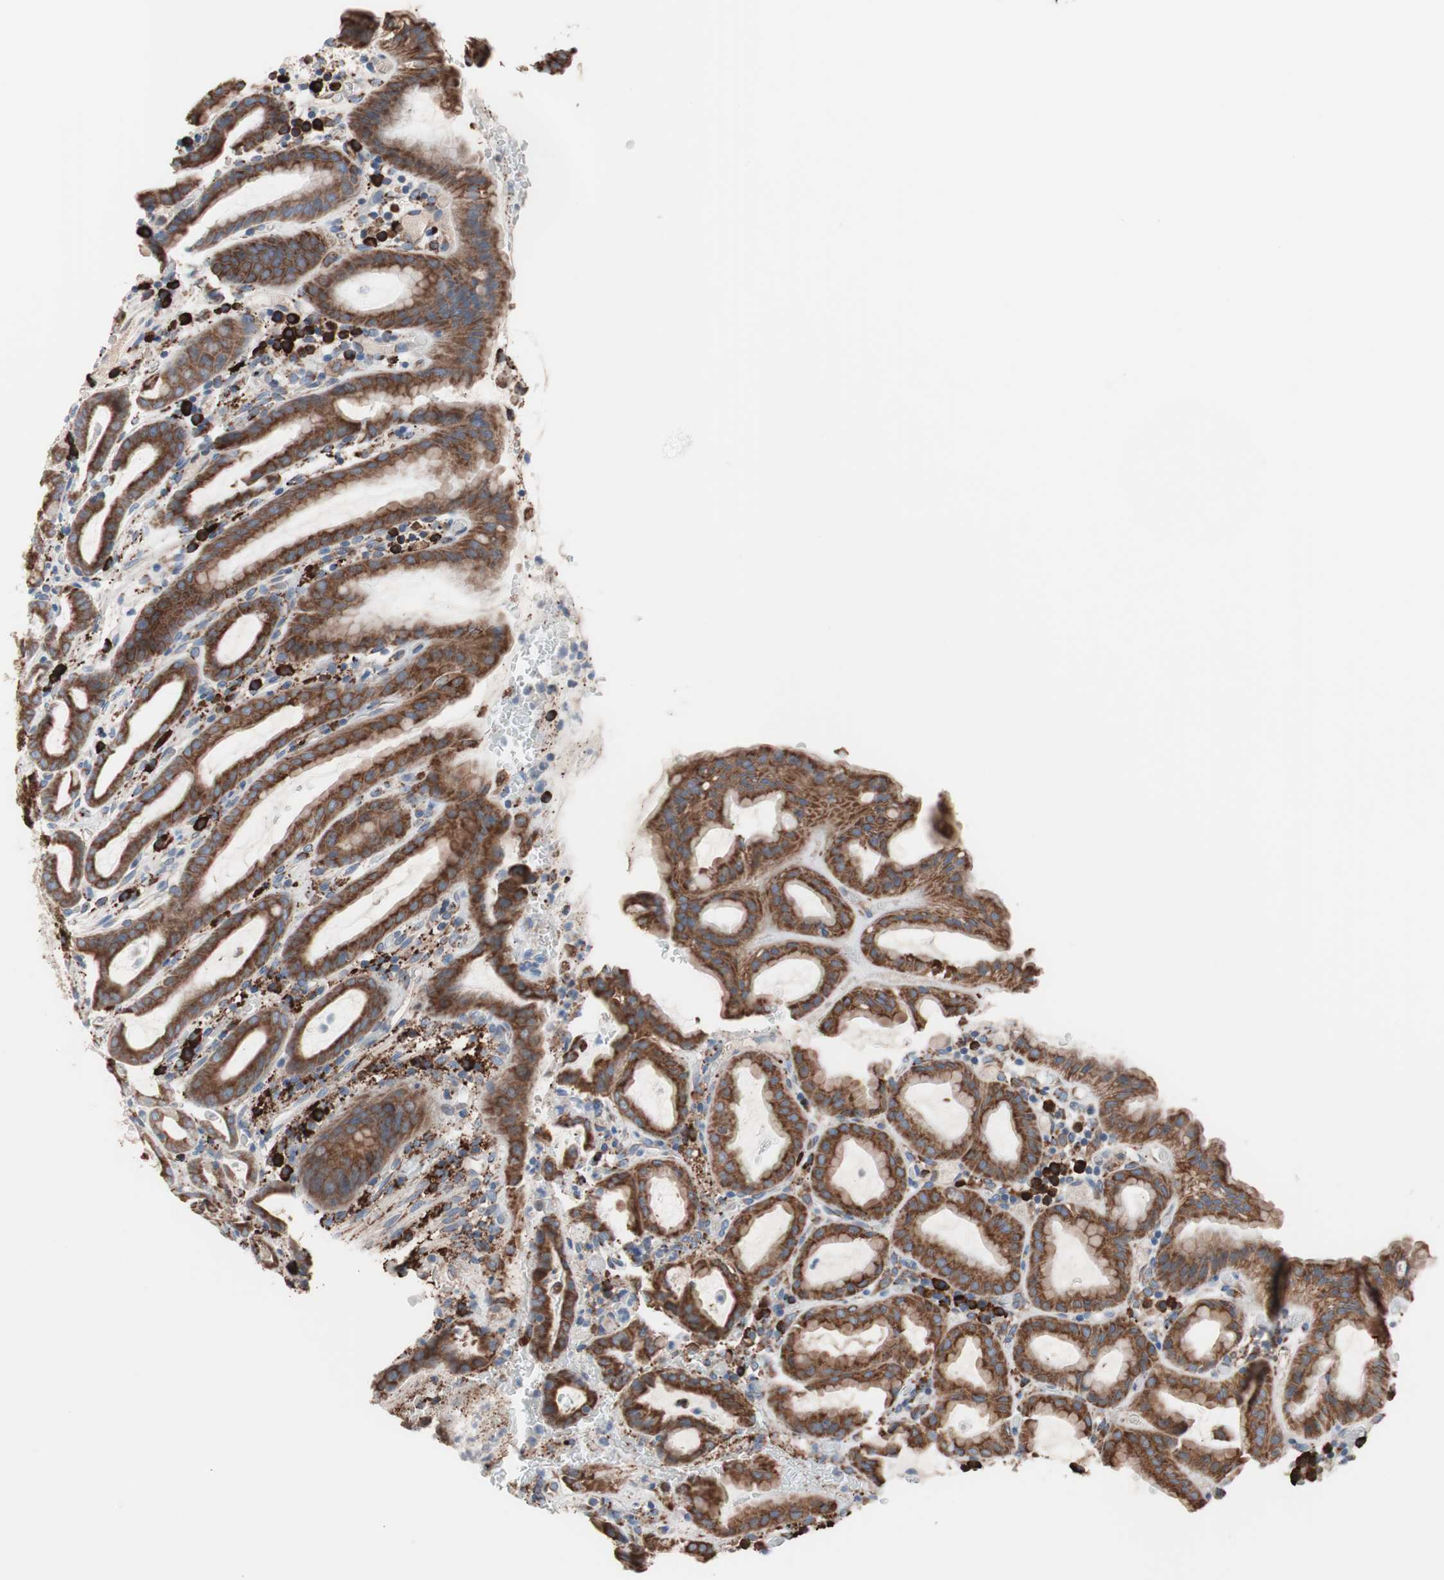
{"staining": {"intensity": "moderate", "quantity": ">75%", "location": "cytoplasmic/membranous"}, "tissue": "stomach", "cell_type": "Glandular cells", "image_type": "normal", "snomed": [{"axis": "morphology", "description": "Normal tissue, NOS"}, {"axis": "topography", "description": "Stomach, upper"}], "caption": "Approximately >75% of glandular cells in normal human stomach display moderate cytoplasmic/membranous protein positivity as visualized by brown immunohistochemical staining.", "gene": "SLC27A4", "patient": {"sex": "male", "age": 68}}